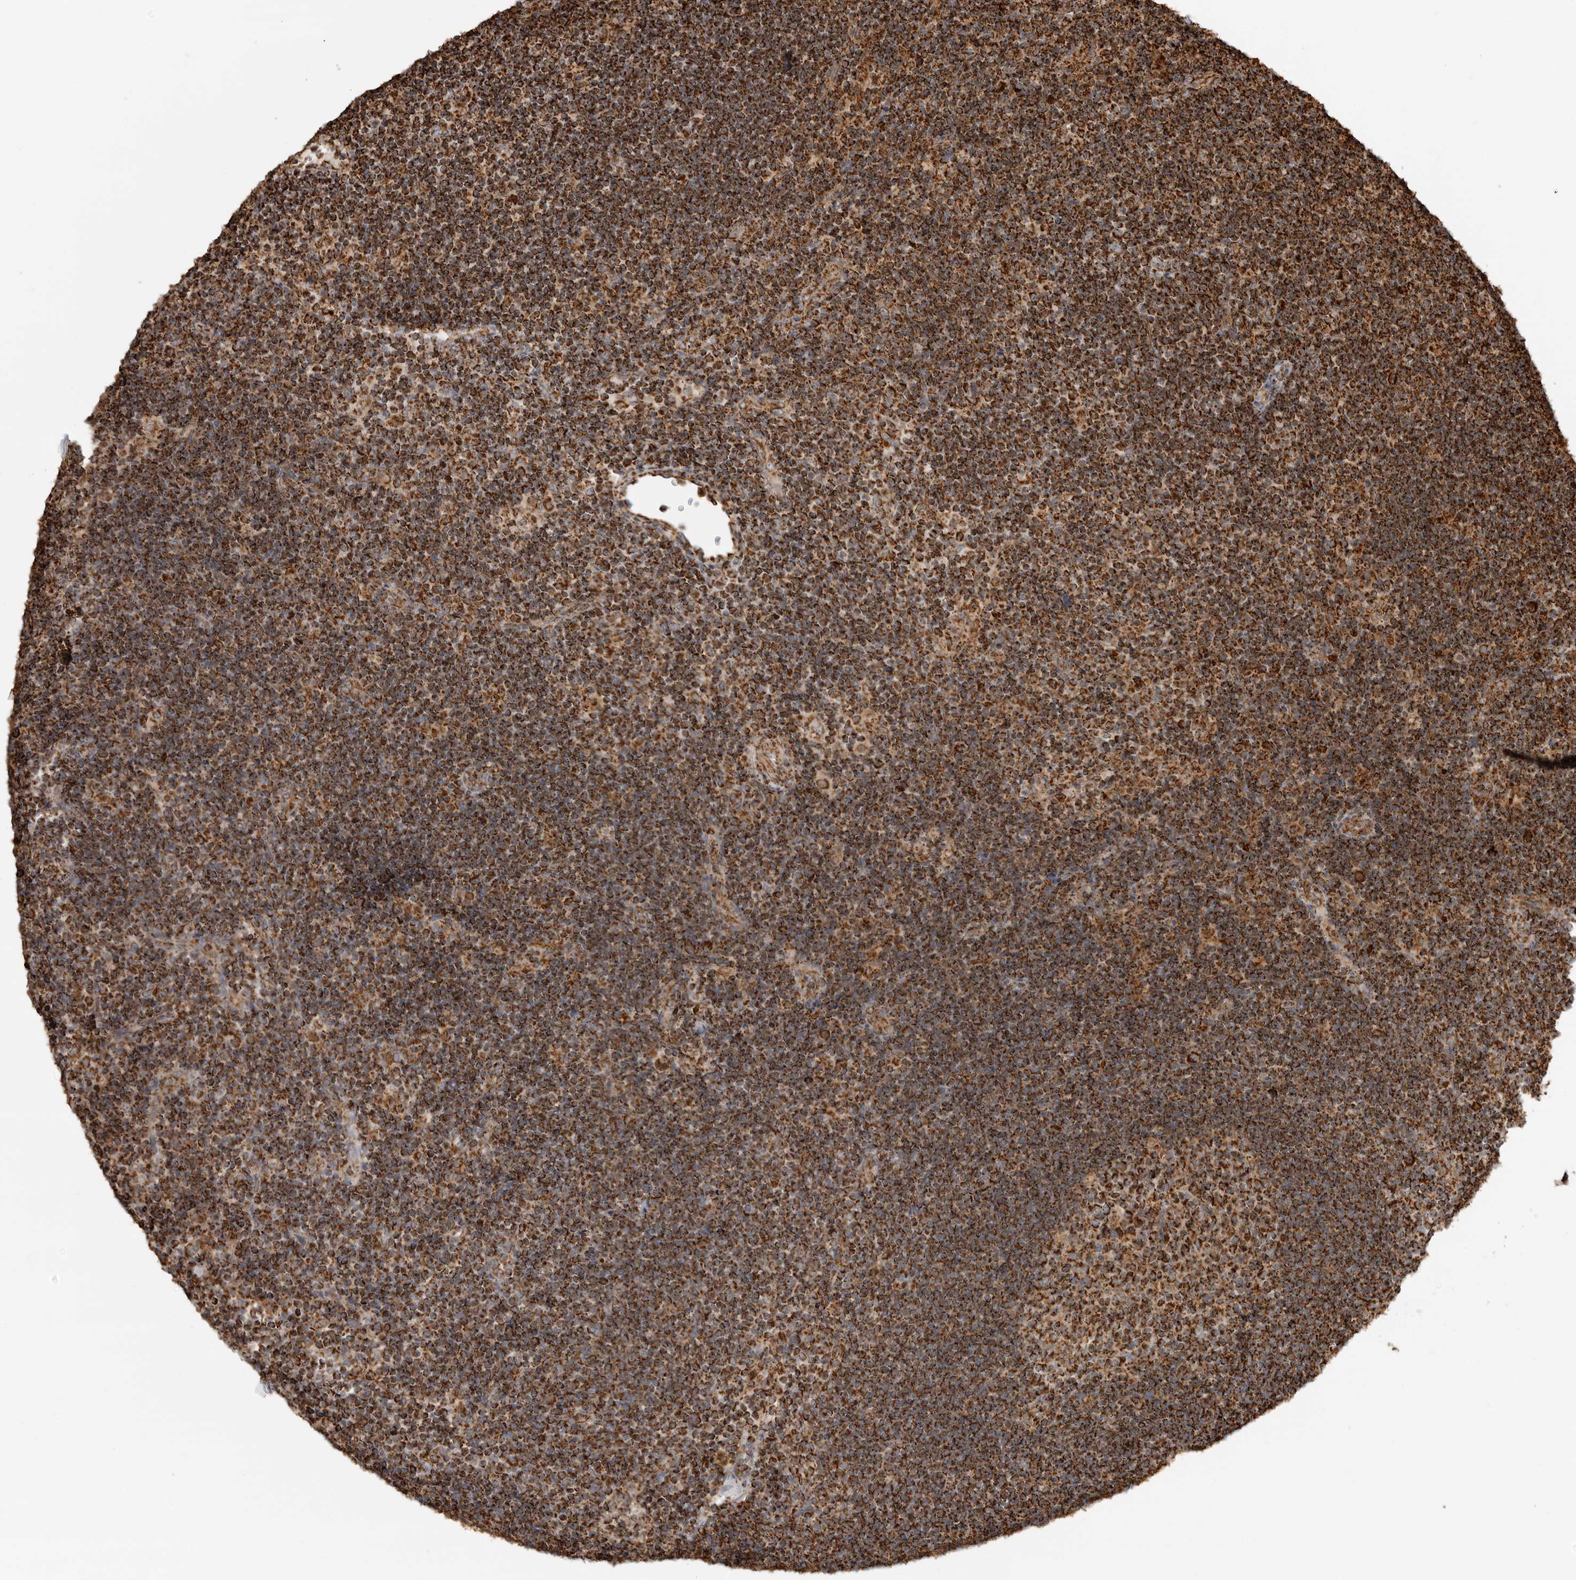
{"staining": {"intensity": "strong", "quantity": ">75%", "location": "cytoplasmic/membranous"}, "tissue": "lymph node", "cell_type": "Germinal center cells", "image_type": "normal", "snomed": [{"axis": "morphology", "description": "Normal tissue, NOS"}, {"axis": "topography", "description": "Lymph node"}], "caption": "A high-resolution histopathology image shows immunohistochemistry staining of benign lymph node, which displays strong cytoplasmic/membranous staining in approximately >75% of germinal center cells. (DAB IHC, brown staining for protein, blue staining for nuclei).", "gene": "BMP2K", "patient": {"sex": "female", "age": 22}}